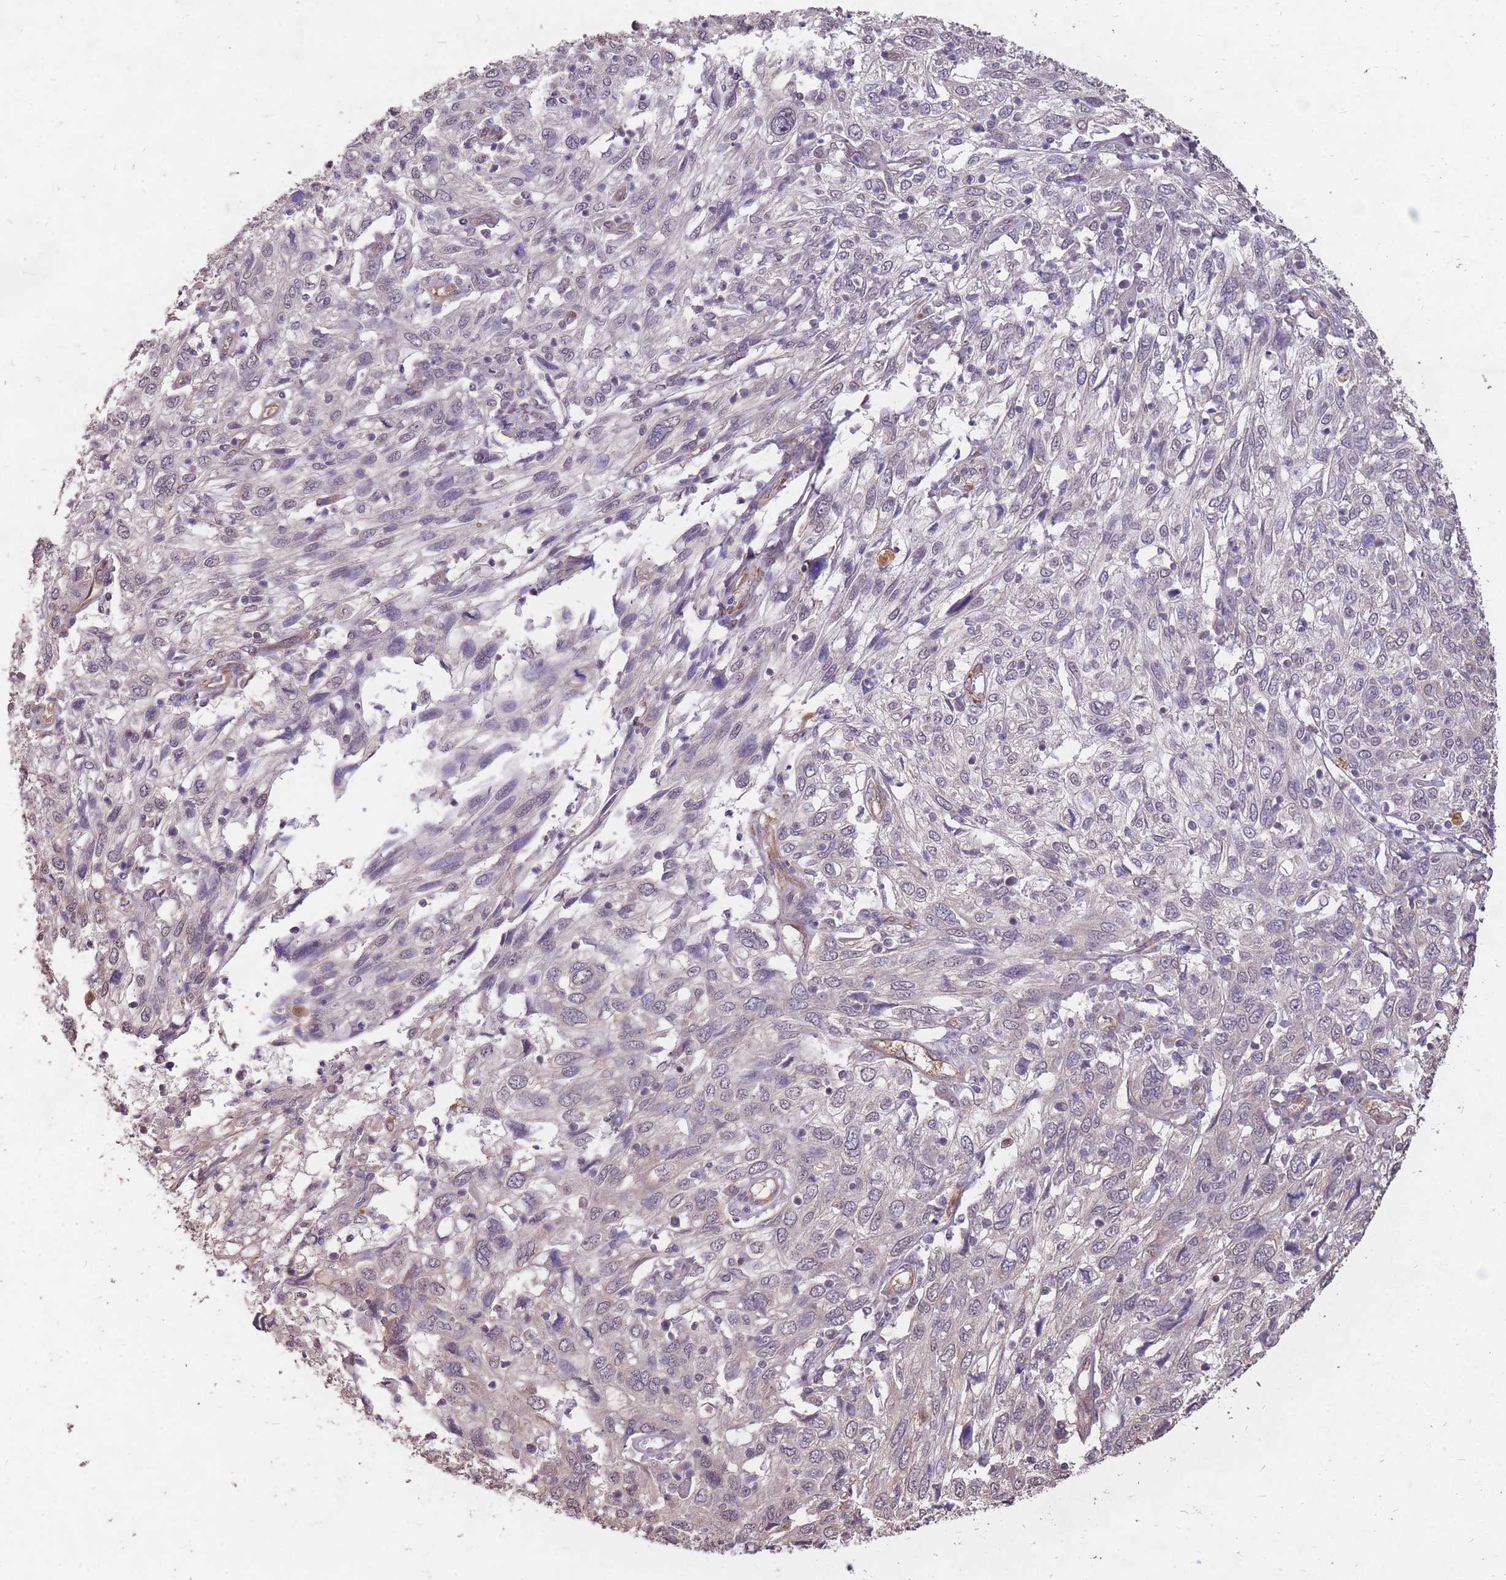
{"staining": {"intensity": "negative", "quantity": "none", "location": "none"}, "tissue": "cervical cancer", "cell_type": "Tumor cells", "image_type": "cancer", "snomed": [{"axis": "morphology", "description": "Squamous cell carcinoma, NOS"}, {"axis": "topography", "description": "Cervix"}], "caption": "A high-resolution image shows IHC staining of cervical cancer (squamous cell carcinoma), which reveals no significant staining in tumor cells.", "gene": "DYNC1LI2", "patient": {"sex": "female", "age": 46}}